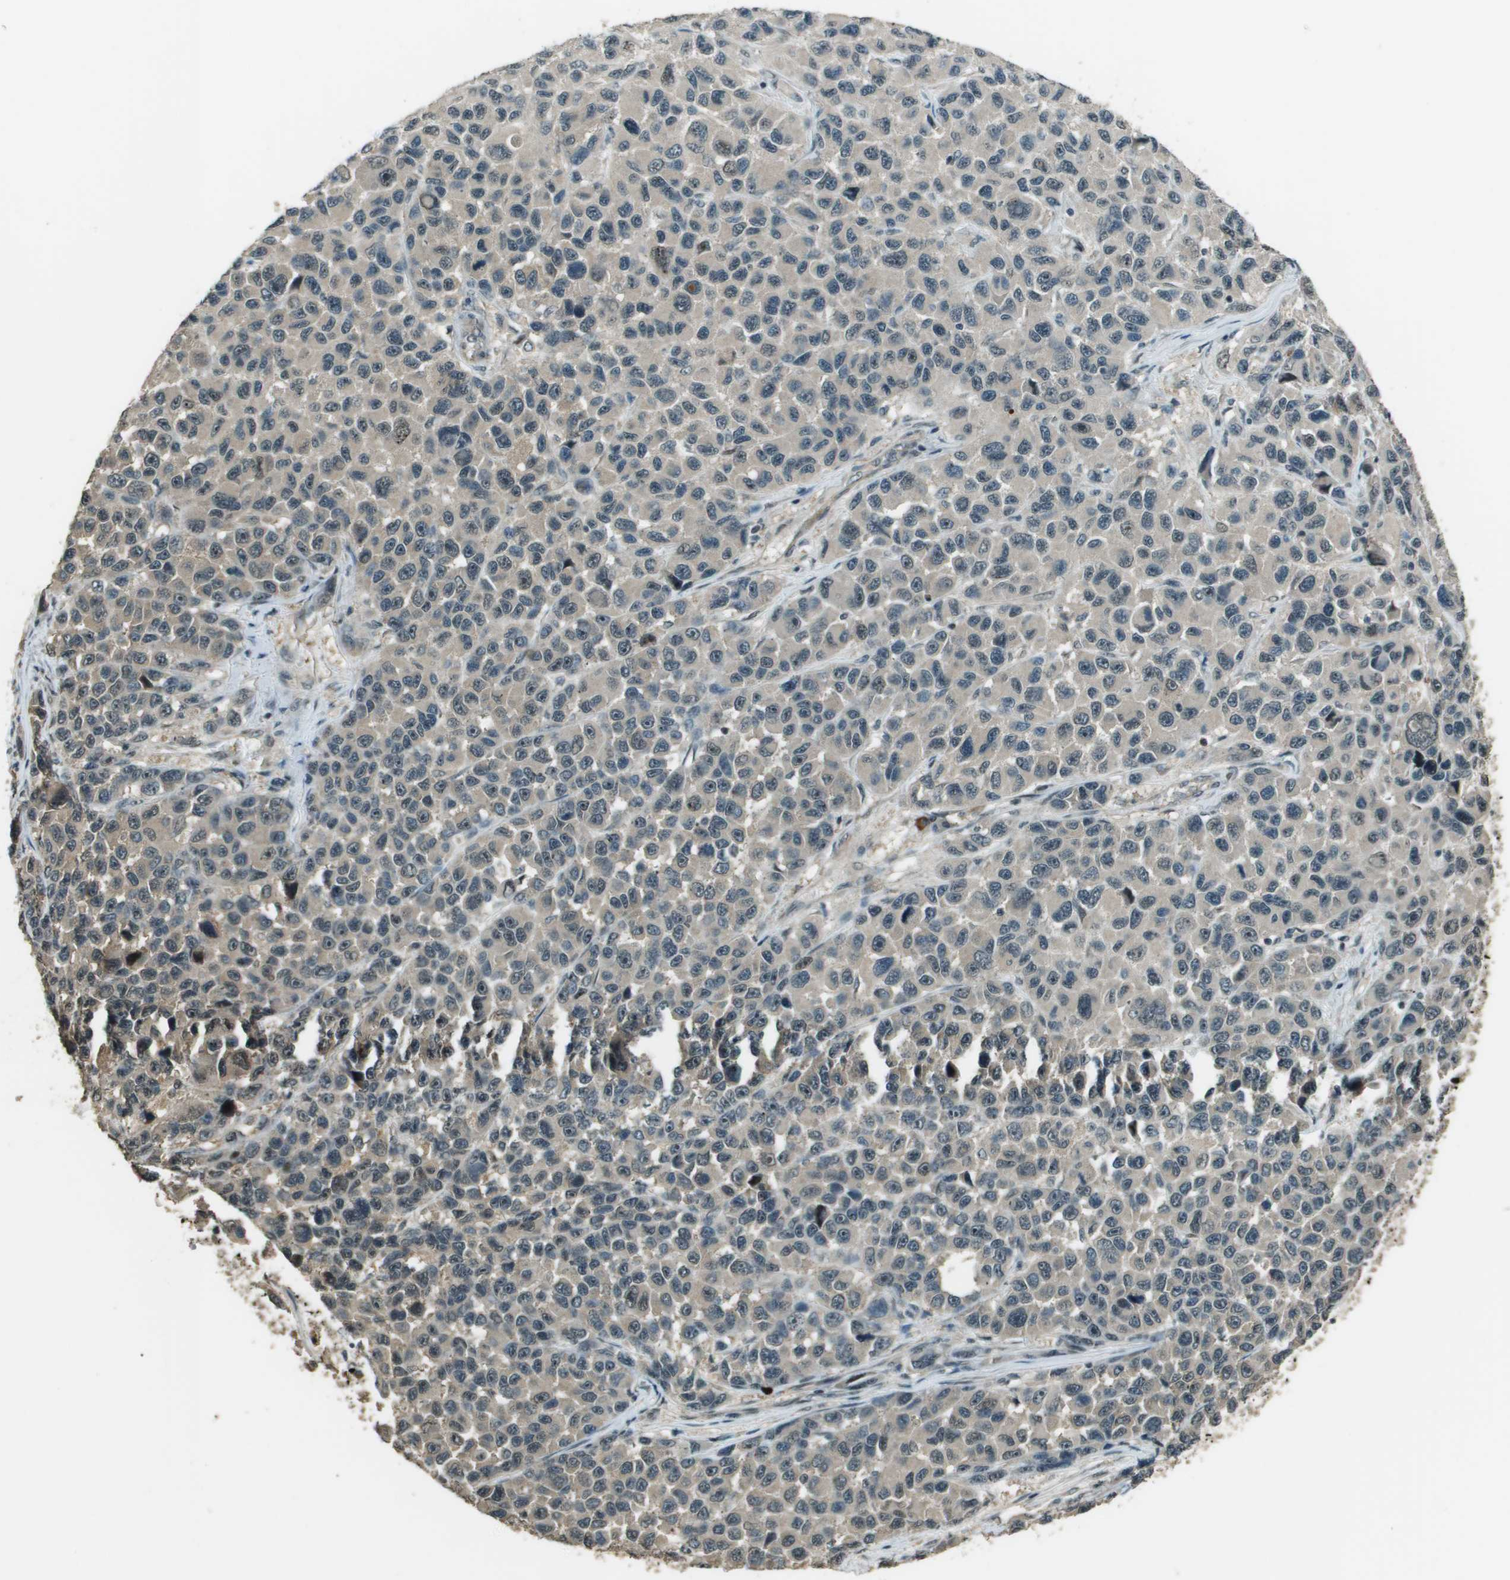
{"staining": {"intensity": "weak", "quantity": "<25%", "location": "cytoplasmic/membranous"}, "tissue": "melanoma", "cell_type": "Tumor cells", "image_type": "cancer", "snomed": [{"axis": "morphology", "description": "Malignant melanoma, NOS"}, {"axis": "topography", "description": "Skin"}], "caption": "This is an IHC photomicrograph of human malignant melanoma. There is no expression in tumor cells.", "gene": "SDC3", "patient": {"sex": "male", "age": 53}}